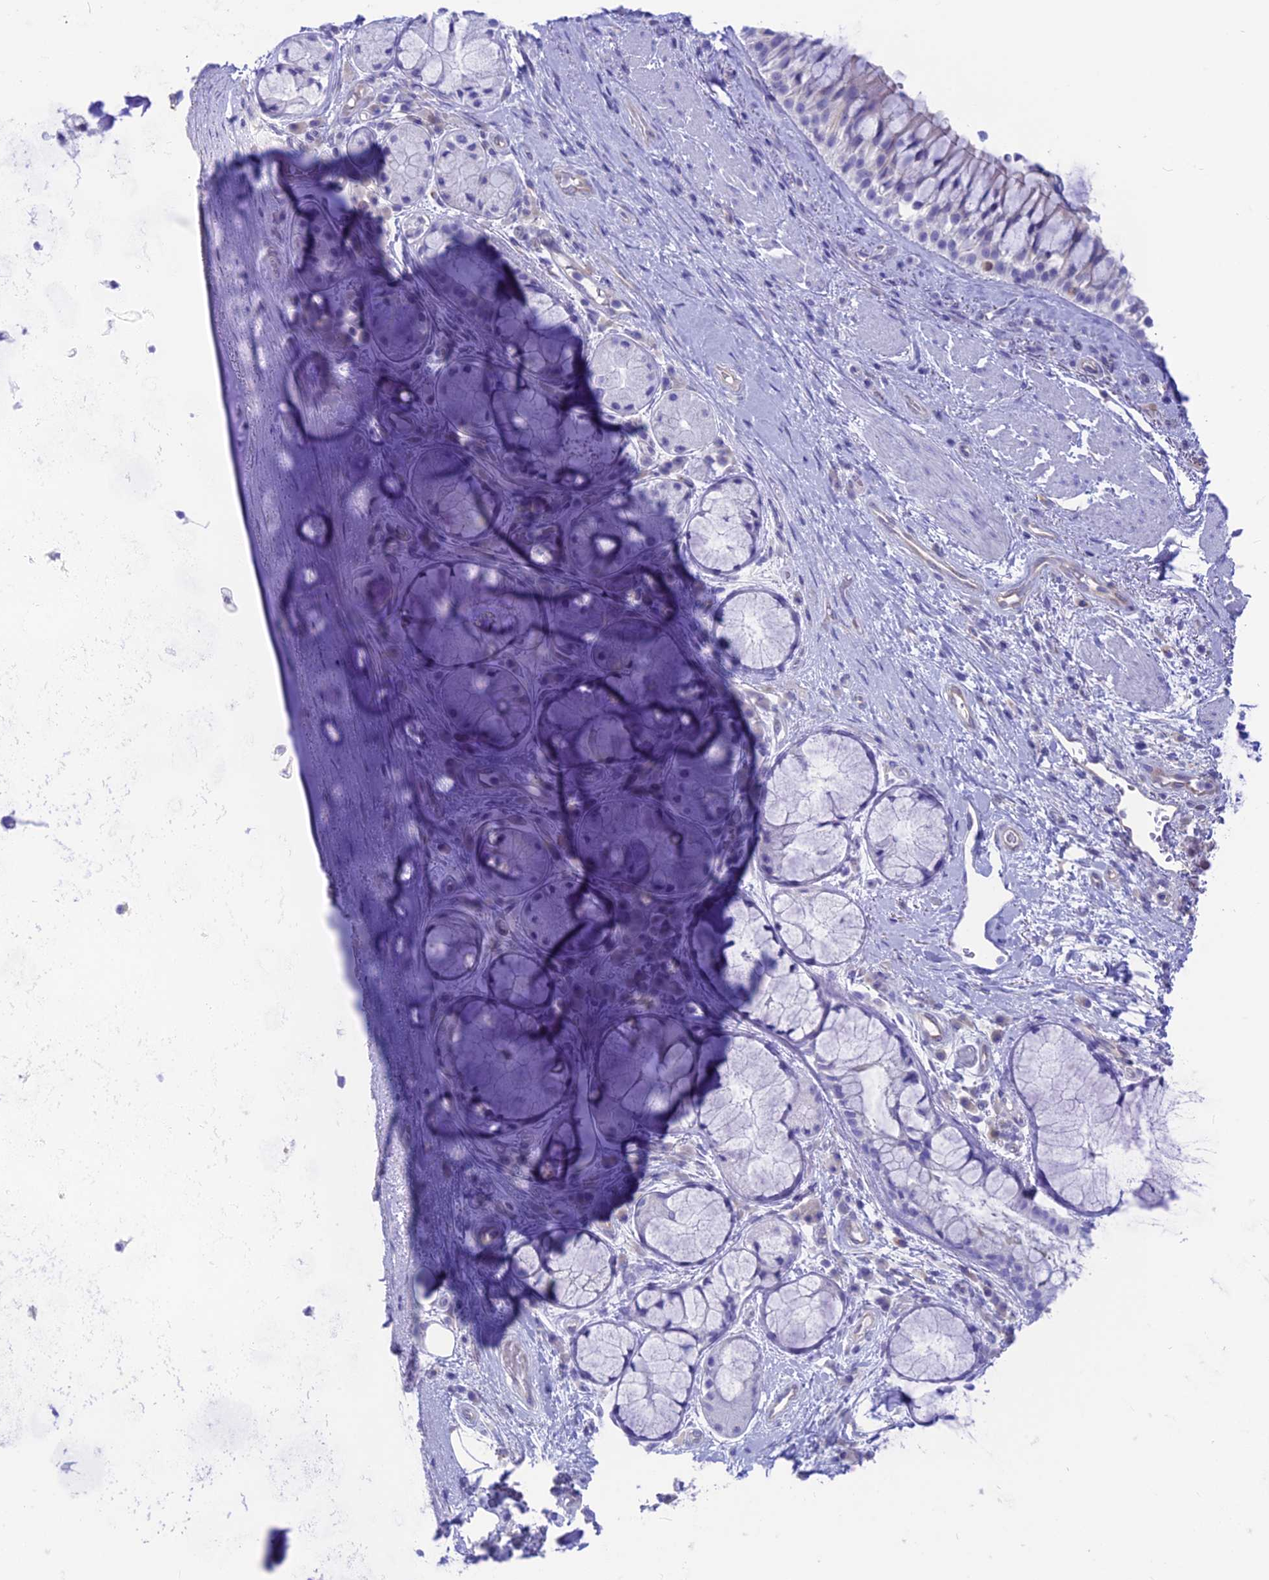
{"staining": {"intensity": "negative", "quantity": "none", "location": "none"}, "tissue": "adipose tissue", "cell_type": "Adipocytes", "image_type": "normal", "snomed": [{"axis": "morphology", "description": "Normal tissue, NOS"}, {"axis": "morphology", "description": "Squamous cell carcinoma, NOS"}, {"axis": "topography", "description": "Bronchus"}, {"axis": "topography", "description": "Lung"}], "caption": "Immunohistochemical staining of unremarkable adipose tissue exhibits no significant positivity in adipocytes.", "gene": "GNGT2", "patient": {"sex": "male", "age": 64}}